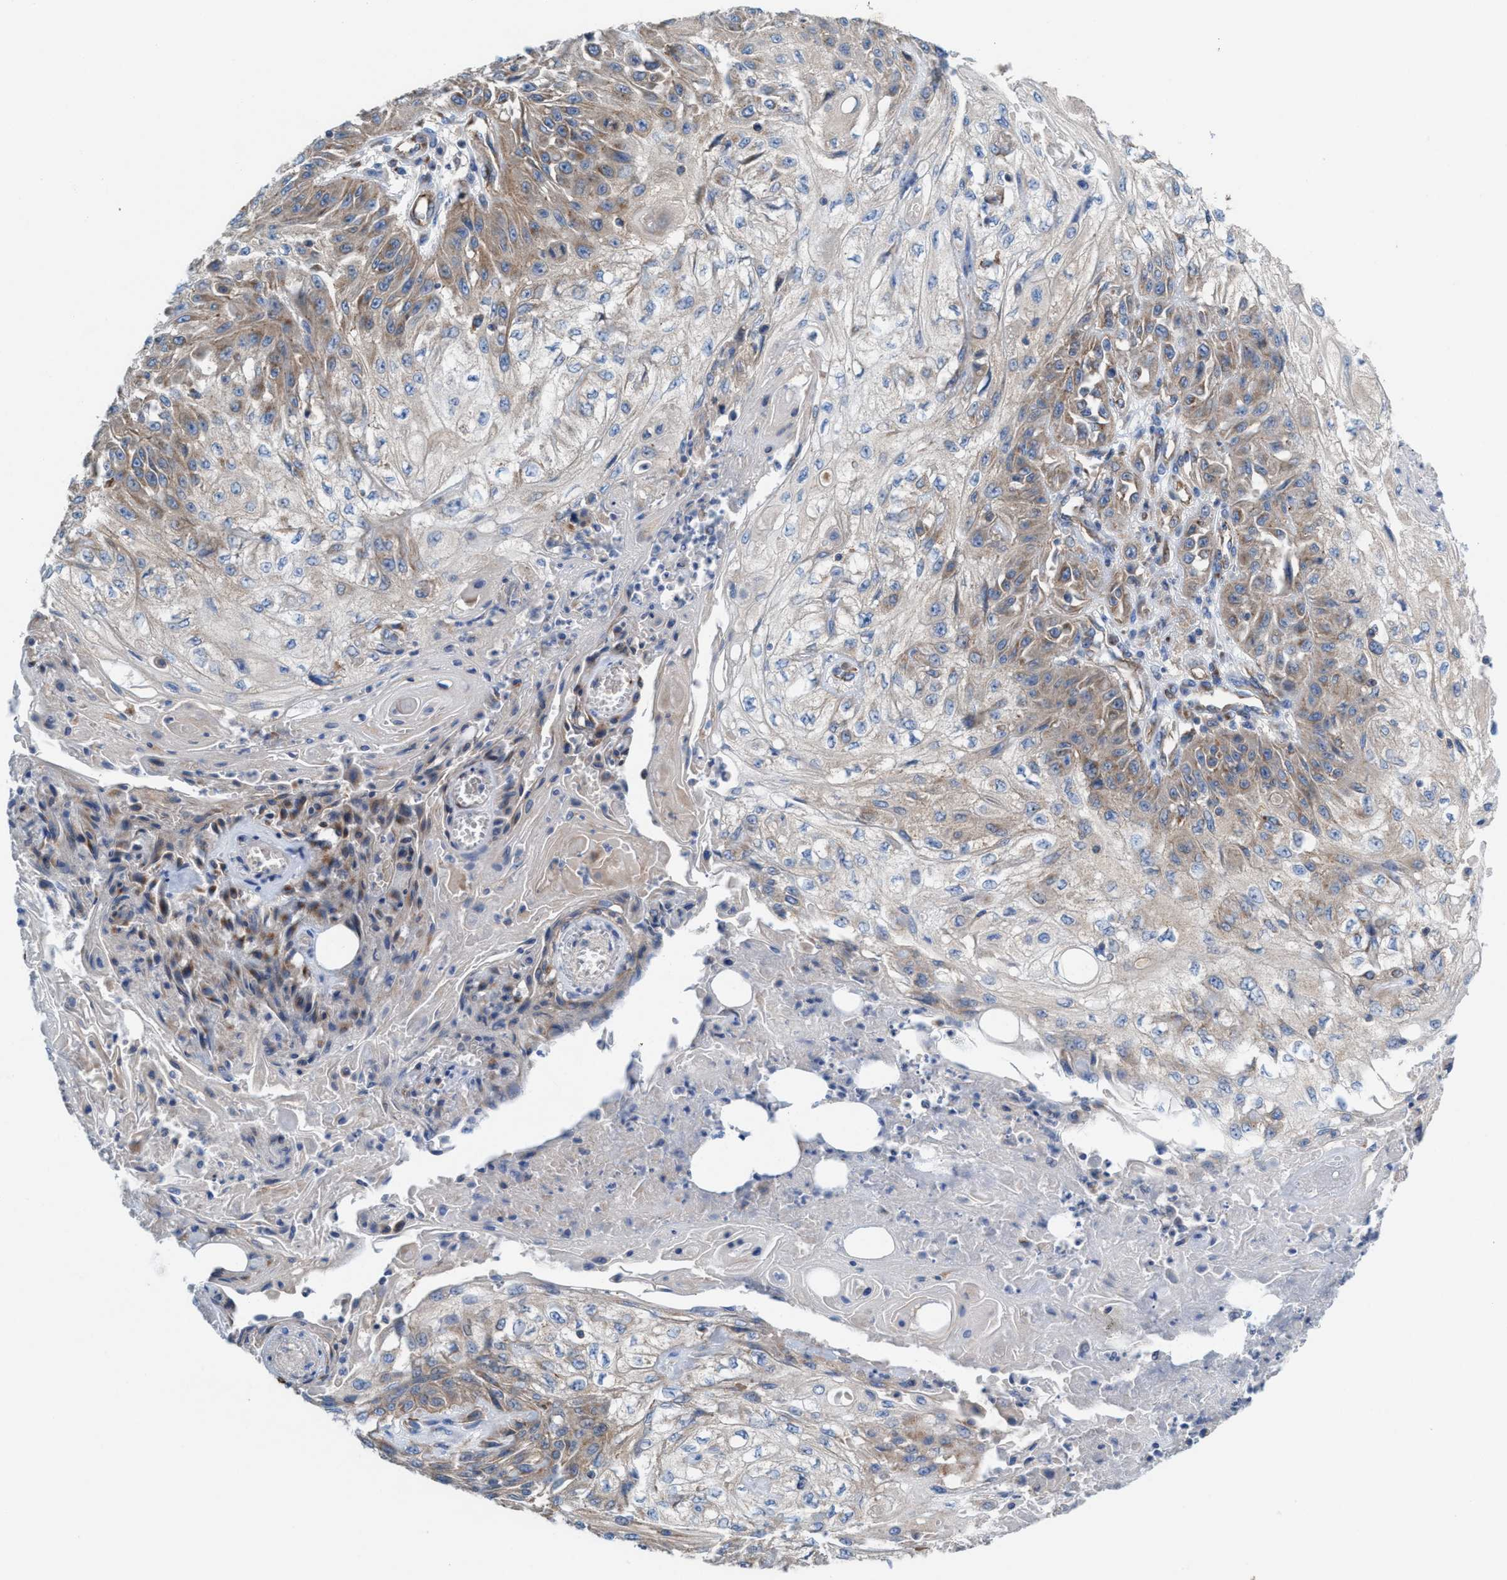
{"staining": {"intensity": "weak", "quantity": "25%-75%", "location": "cytoplasmic/membranous"}, "tissue": "skin cancer", "cell_type": "Tumor cells", "image_type": "cancer", "snomed": [{"axis": "morphology", "description": "Squamous cell carcinoma, NOS"}, {"axis": "morphology", "description": "Squamous cell carcinoma, metastatic, NOS"}, {"axis": "topography", "description": "Skin"}, {"axis": "topography", "description": "Lymph node"}], "caption": "Skin cancer (squamous cell carcinoma) stained with immunohistochemistry demonstrates weak cytoplasmic/membranous positivity in about 25%-75% of tumor cells. The staining is performed using DAB brown chromogen to label protein expression. The nuclei are counter-stained blue using hematoxylin.", "gene": "NYAP1", "patient": {"sex": "male", "age": 75}}